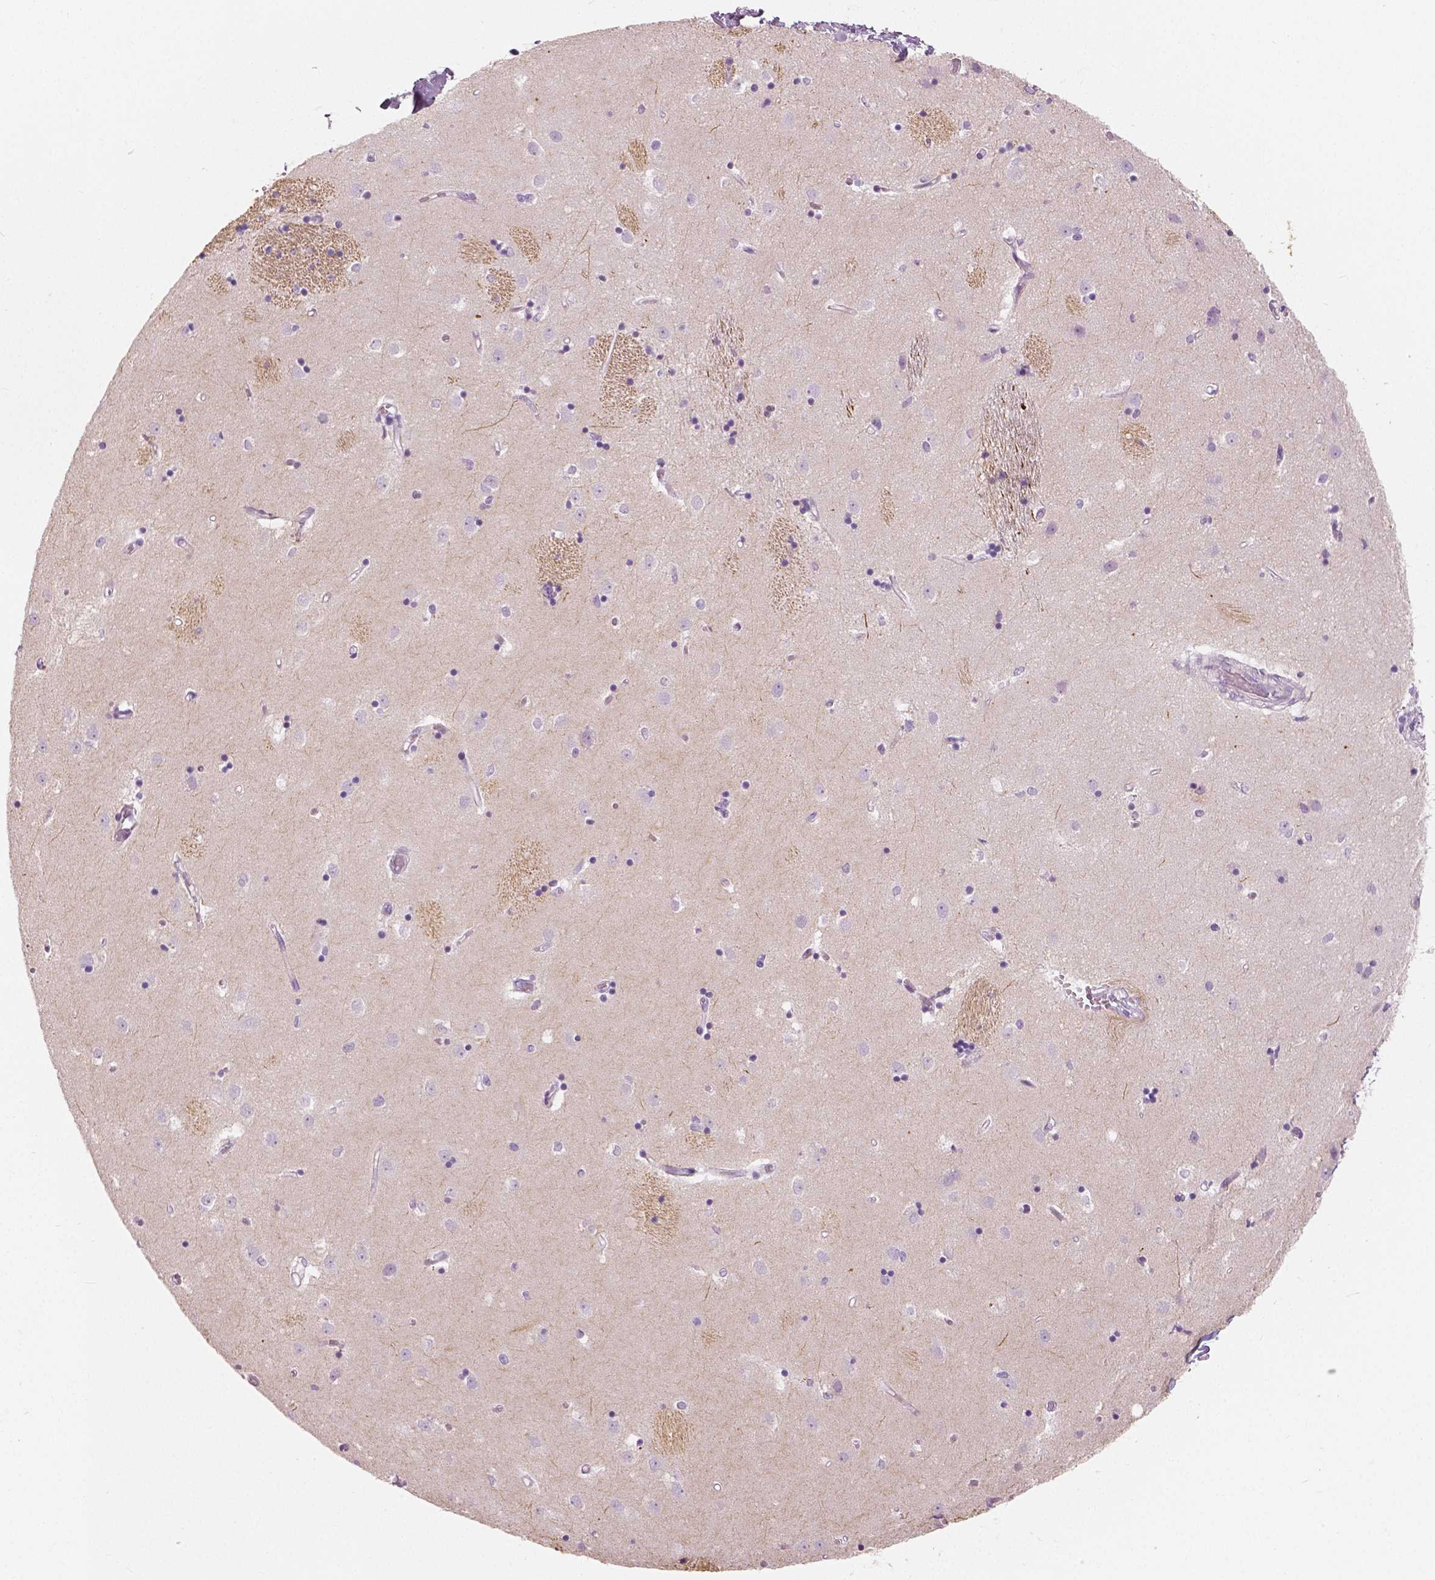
{"staining": {"intensity": "negative", "quantity": "none", "location": "none"}, "tissue": "caudate", "cell_type": "Glial cells", "image_type": "normal", "snomed": [{"axis": "morphology", "description": "Normal tissue, NOS"}, {"axis": "topography", "description": "Lateral ventricle wall"}], "caption": "Glial cells show no significant protein positivity in benign caudate. (Brightfield microscopy of DAB immunohistochemistry (IHC) at high magnification).", "gene": "A4GNT", "patient": {"sex": "male", "age": 54}}